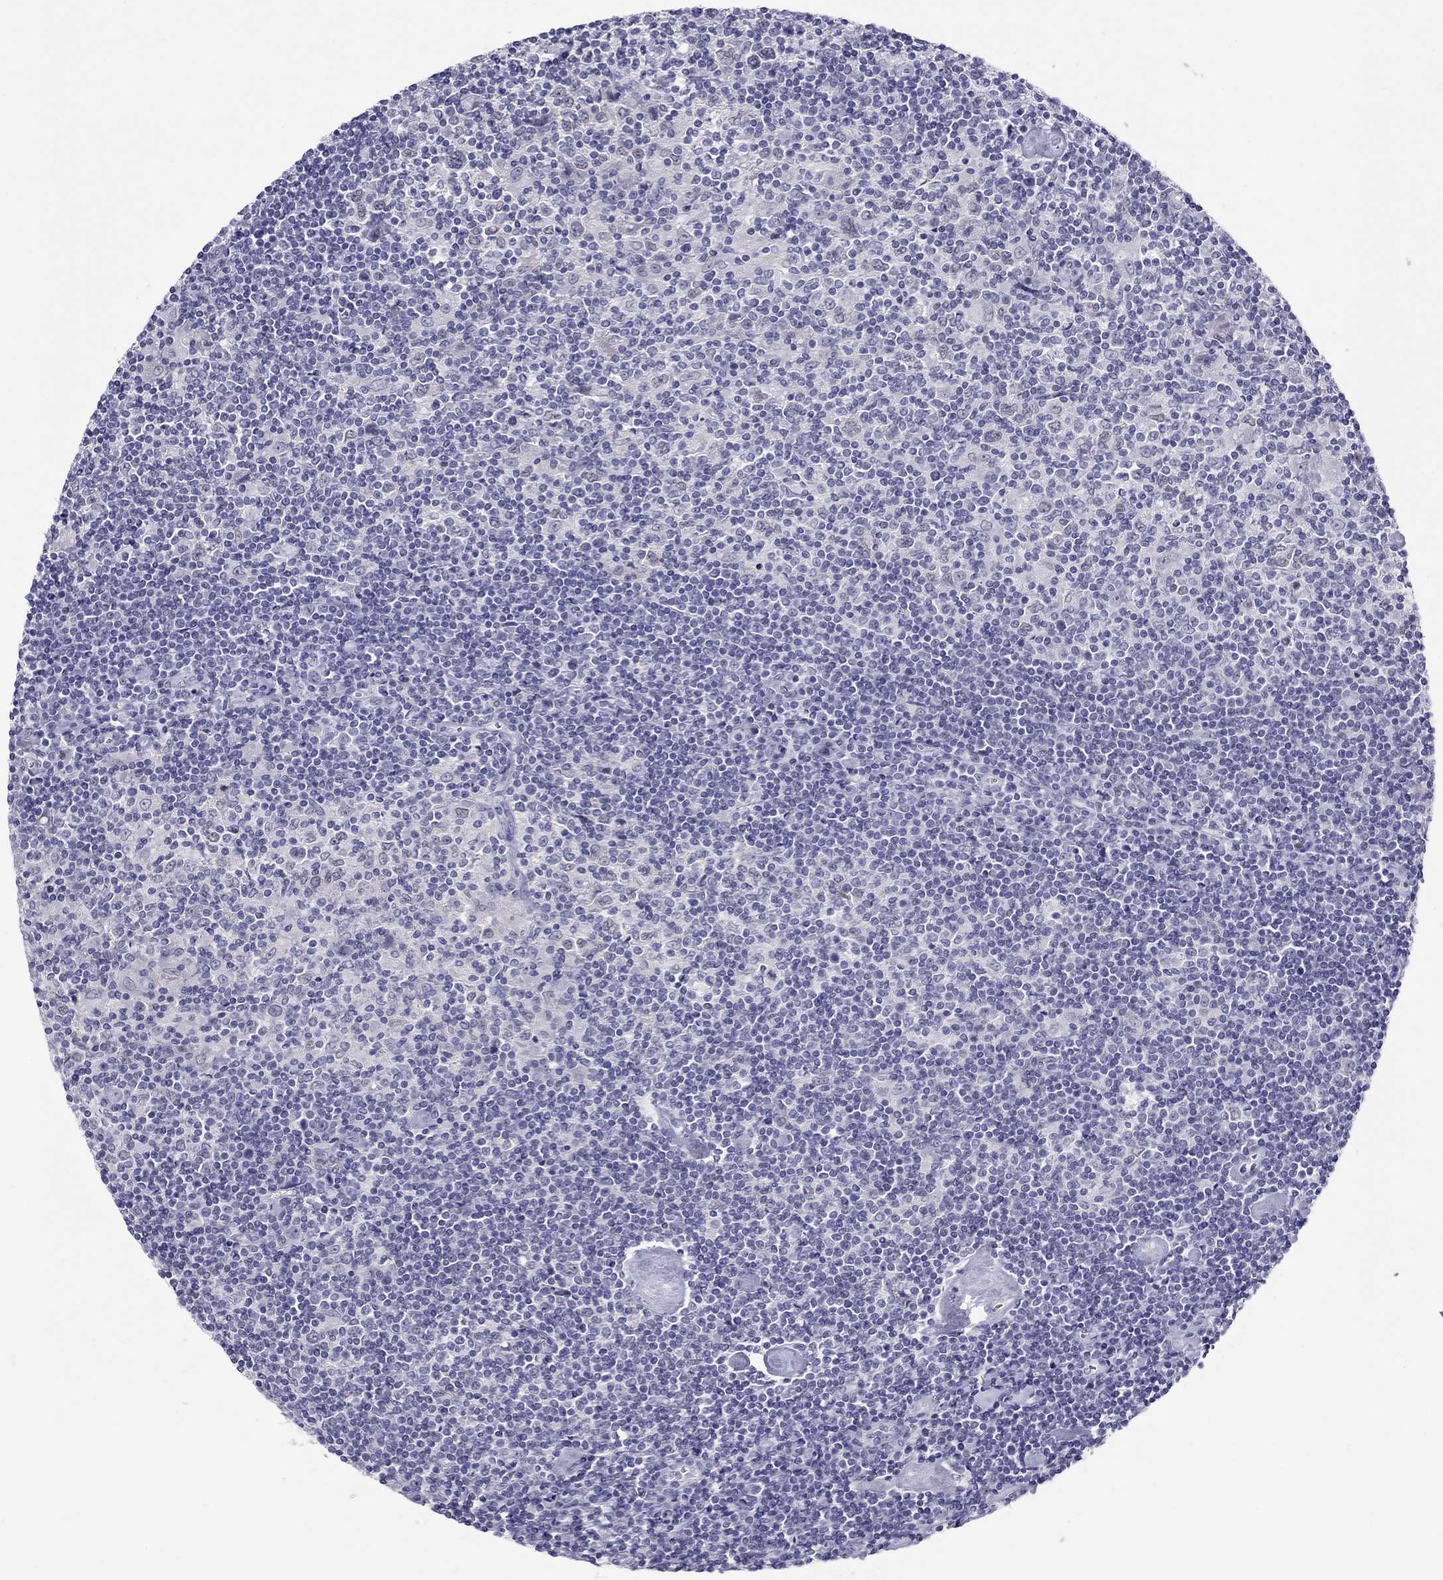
{"staining": {"intensity": "negative", "quantity": "none", "location": "none"}, "tissue": "lymphoma", "cell_type": "Tumor cells", "image_type": "cancer", "snomed": [{"axis": "morphology", "description": "Hodgkin's disease, NOS"}, {"axis": "topography", "description": "Lymph node"}], "caption": "Tumor cells are negative for protein expression in human lymphoma. (Brightfield microscopy of DAB immunohistochemistry (IHC) at high magnification).", "gene": "CHRNB3", "patient": {"sex": "male", "age": 40}}